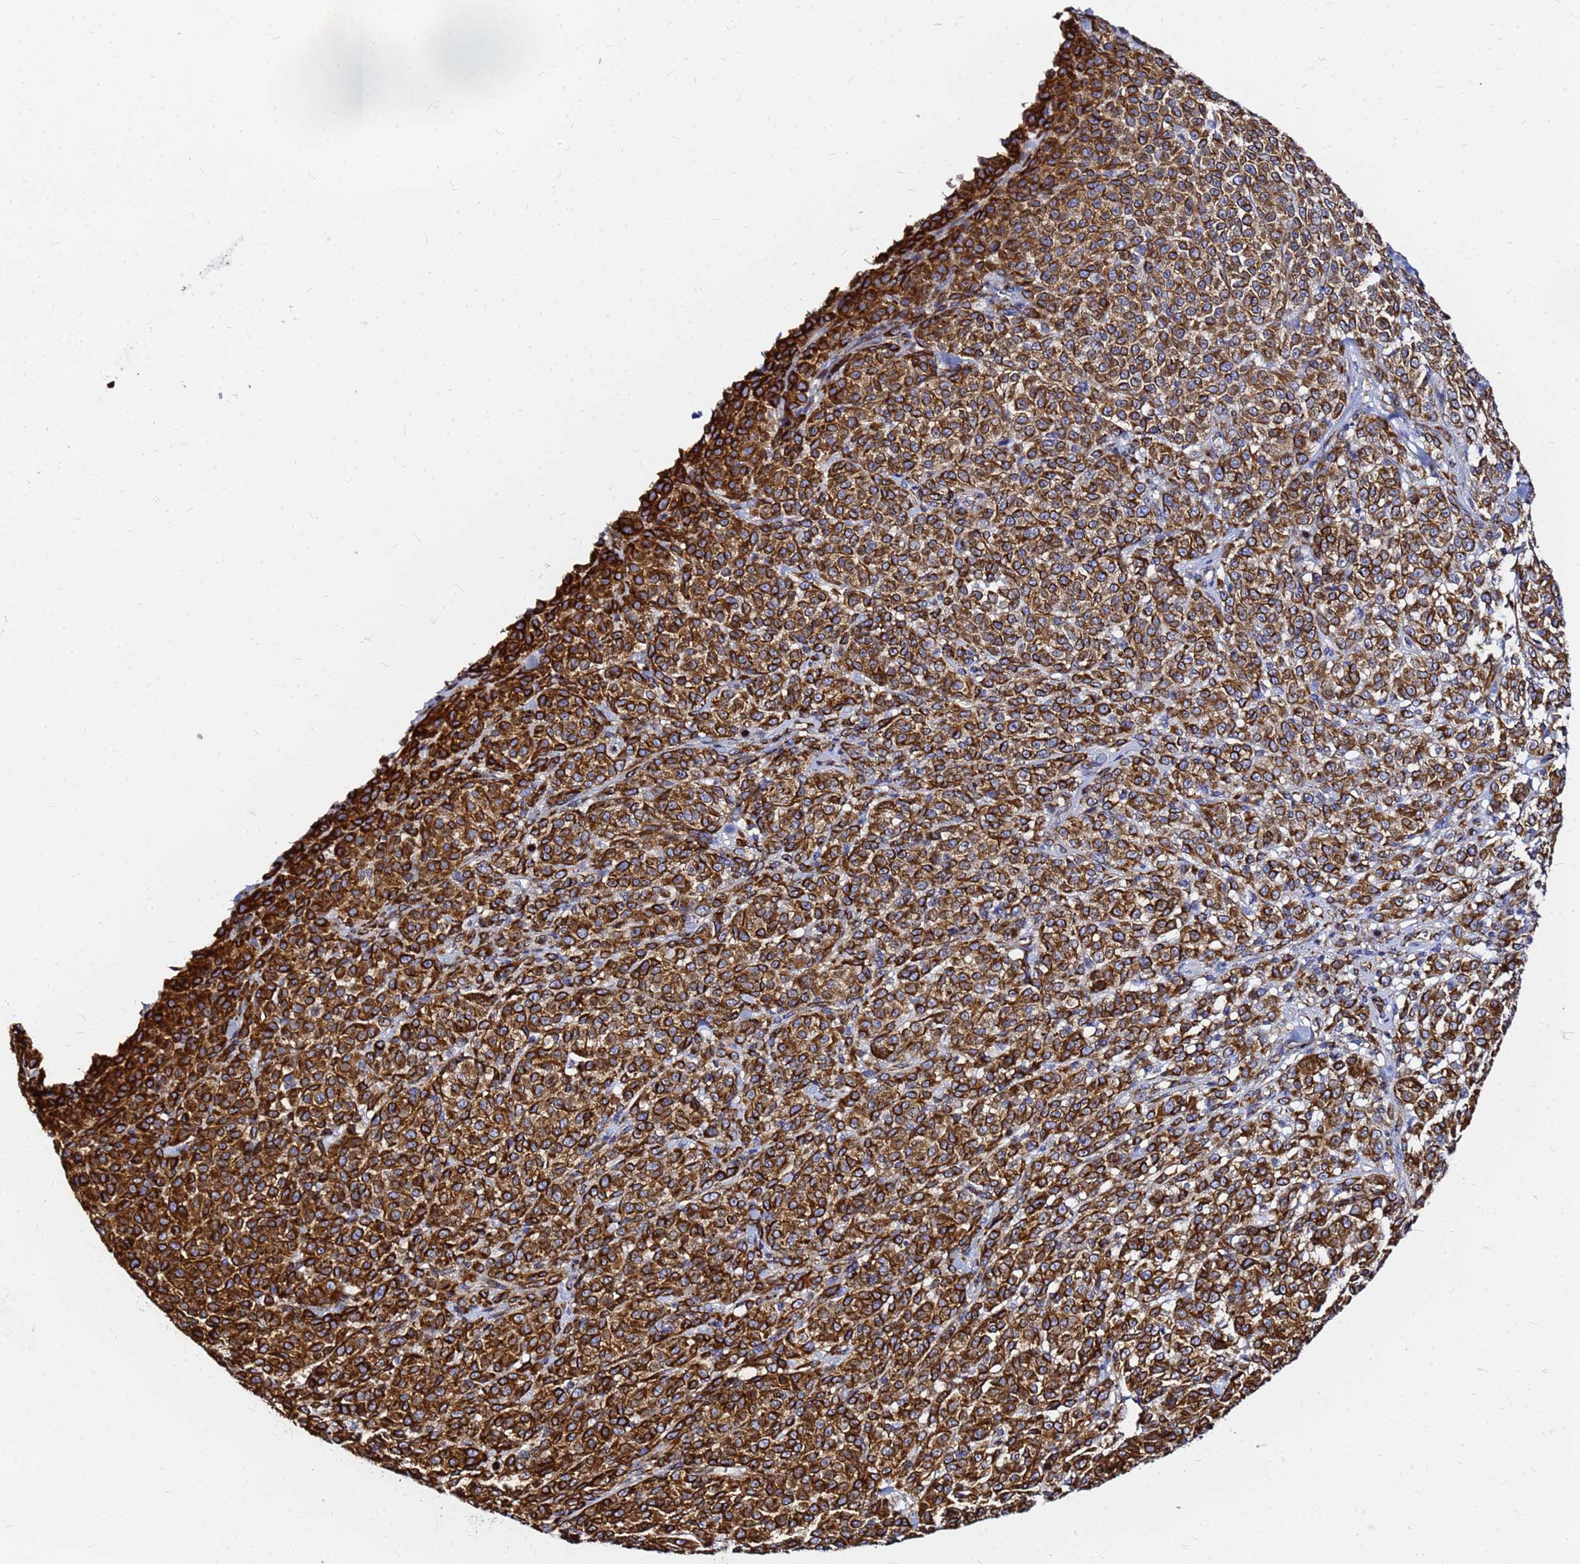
{"staining": {"intensity": "strong", "quantity": ">75%", "location": "cytoplasmic/membranous"}, "tissue": "melanoma", "cell_type": "Tumor cells", "image_type": "cancer", "snomed": [{"axis": "morphology", "description": "Normal tissue, NOS"}, {"axis": "morphology", "description": "Malignant melanoma, NOS"}, {"axis": "topography", "description": "Skin"}], "caption": "About >75% of tumor cells in human malignant melanoma demonstrate strong cytoplasmic/membranous protein expression as visualized by brown immunohistochemical staining.", "gene": "TUBA8", "patient": {"sex": "female", "age": 34}}